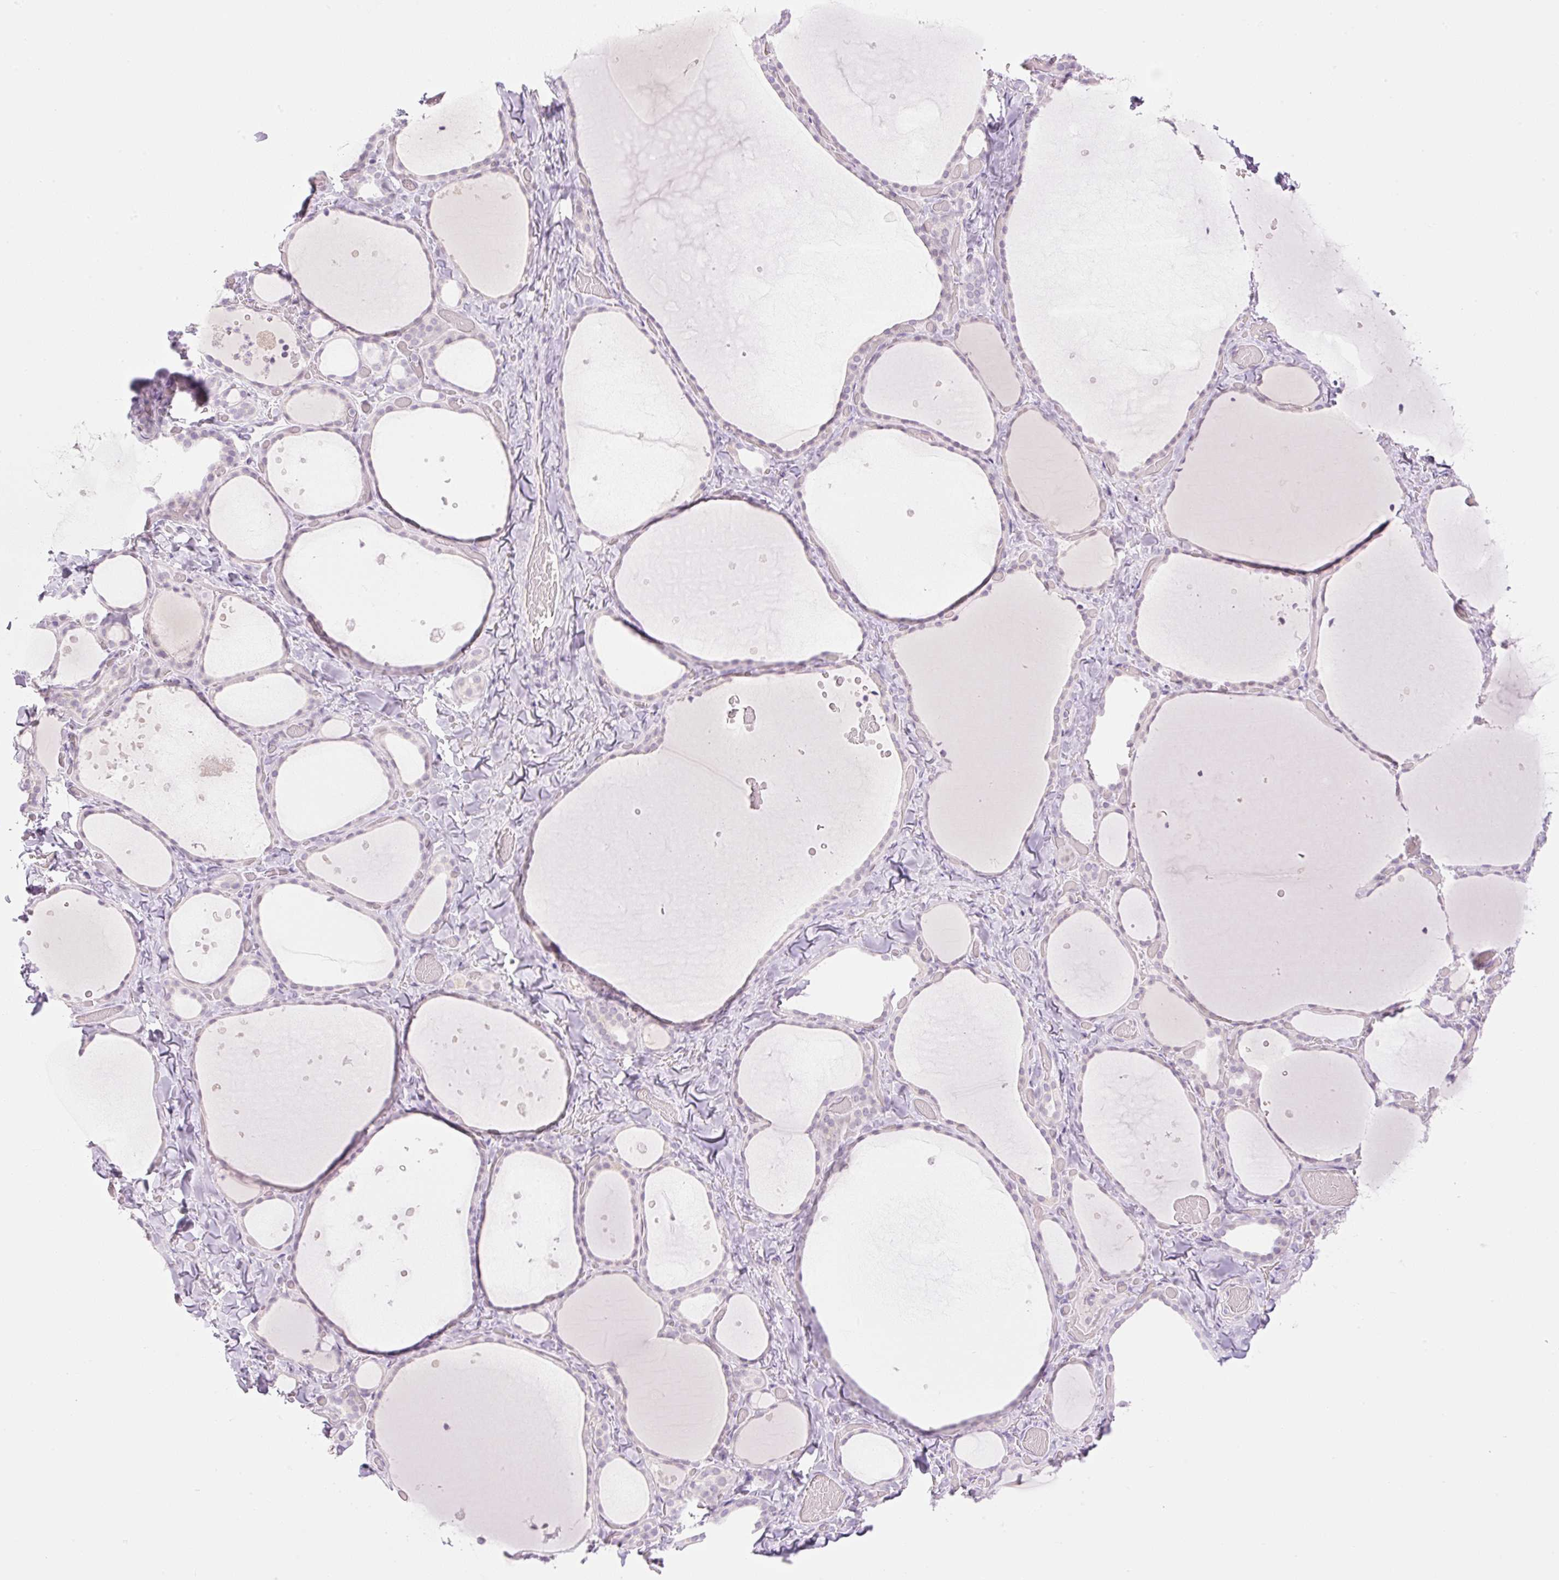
{"staining": {"intensity": "negative", "quantity": "none", "location": "none"}, "tissue": "thyroid gland", "cell_type": "Glandular cells", "image_type": "normal", "snomed": [{"axis": "morphology", "description": "Normal tissue, NOS"}, {"axis": "topography", "description": "Thyroid gland"}], "caption": "This is an IHC photomicrograph of benign thyroid gland. There is no positivity in glandular cells.", "gene": "TBX15", "patient": {"sex": "female", "age": 36}}